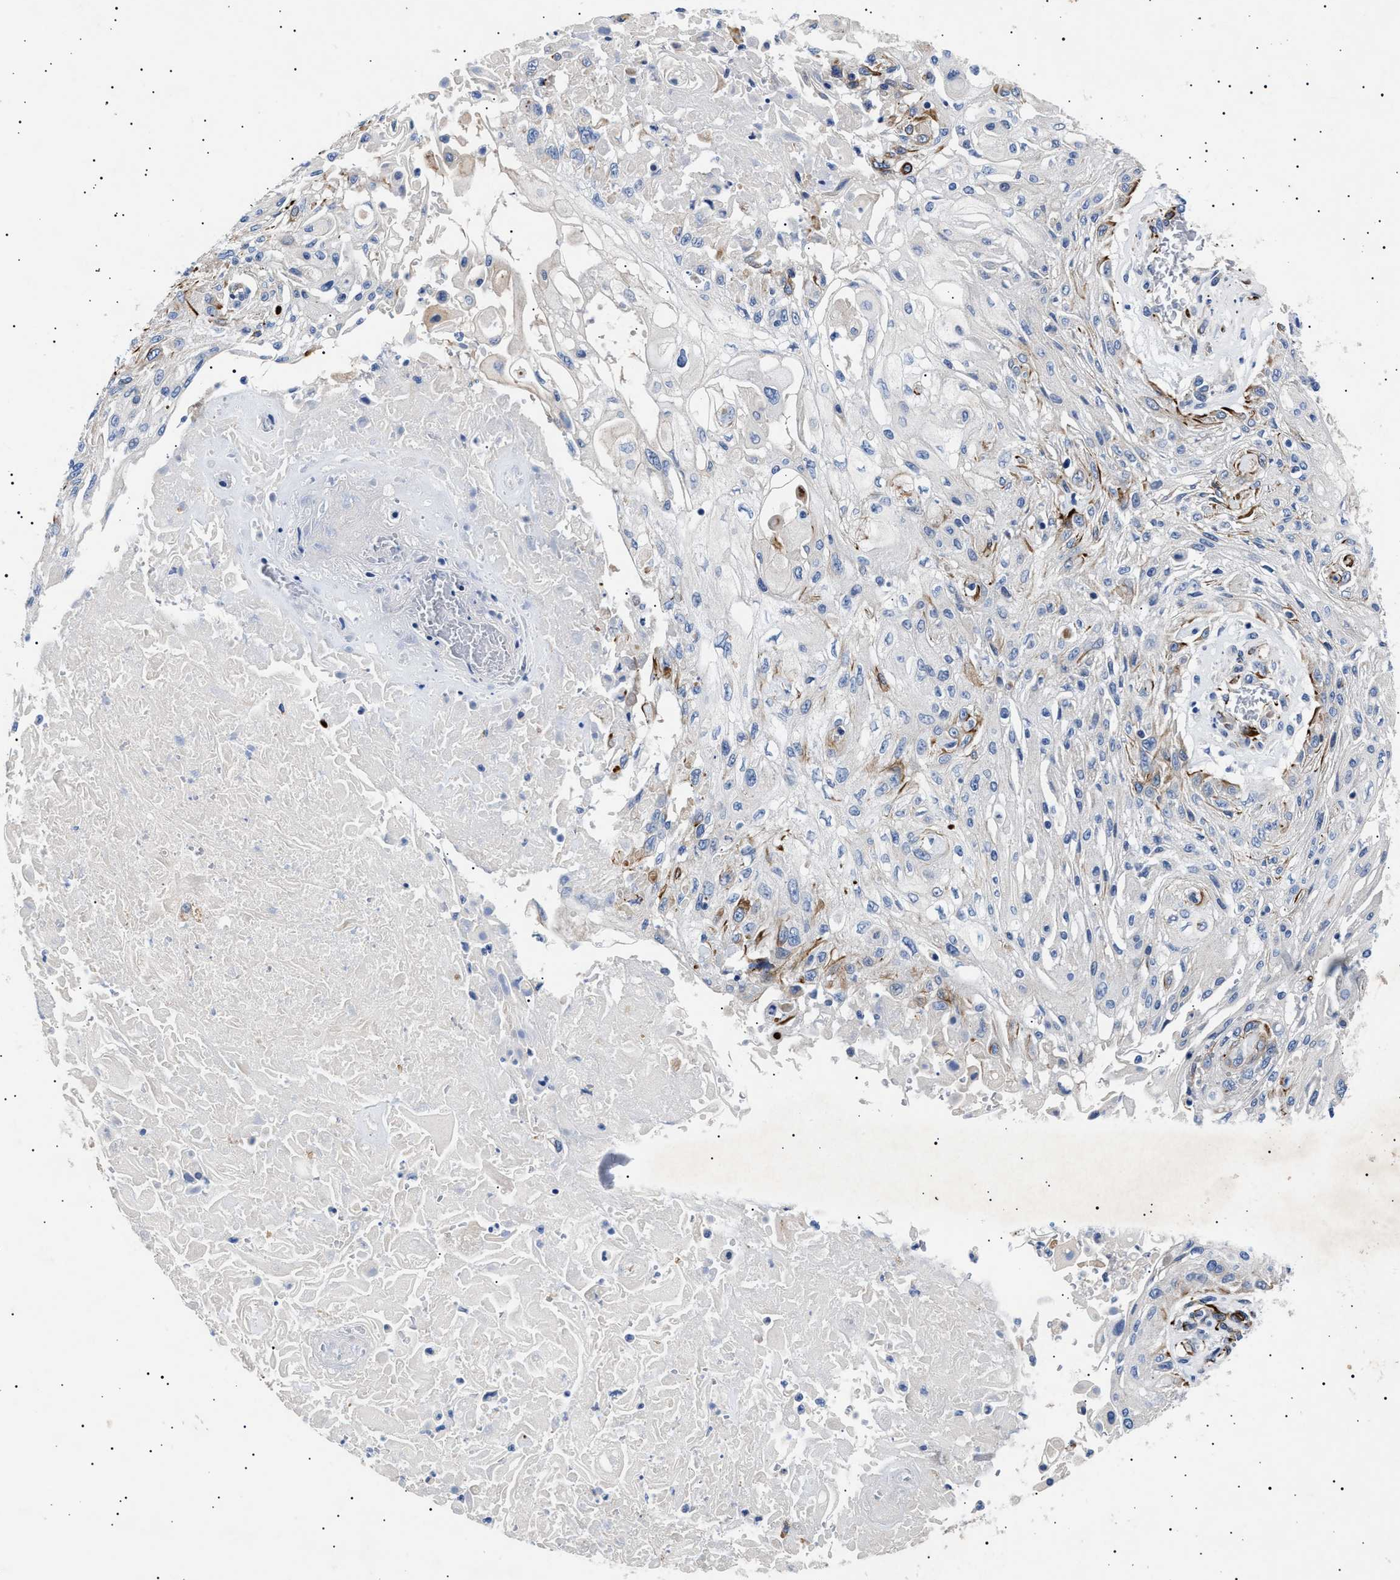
{"staining": {"intensity": "moderate", "quantity": "<25%", "location": "cytoplasmic/membranous"}, "tissue": "skin cancer", "cell_type": "Tumor cells", "image_type": "cancer", "snomed": [{"axis": "morphology", "description": "Squamous cell carcinoma, NOS"}, {"axis": "topography", "description": "Skin"}], "caption": "Tumor cells reveal low levels of moderate cytoplasmic/membranous staining in approximately <25% of cells in human skin cancer (squamous cell carcinoma).", "gene": "OLFML2A", "patient": {"sex": "male", "age": 75}}